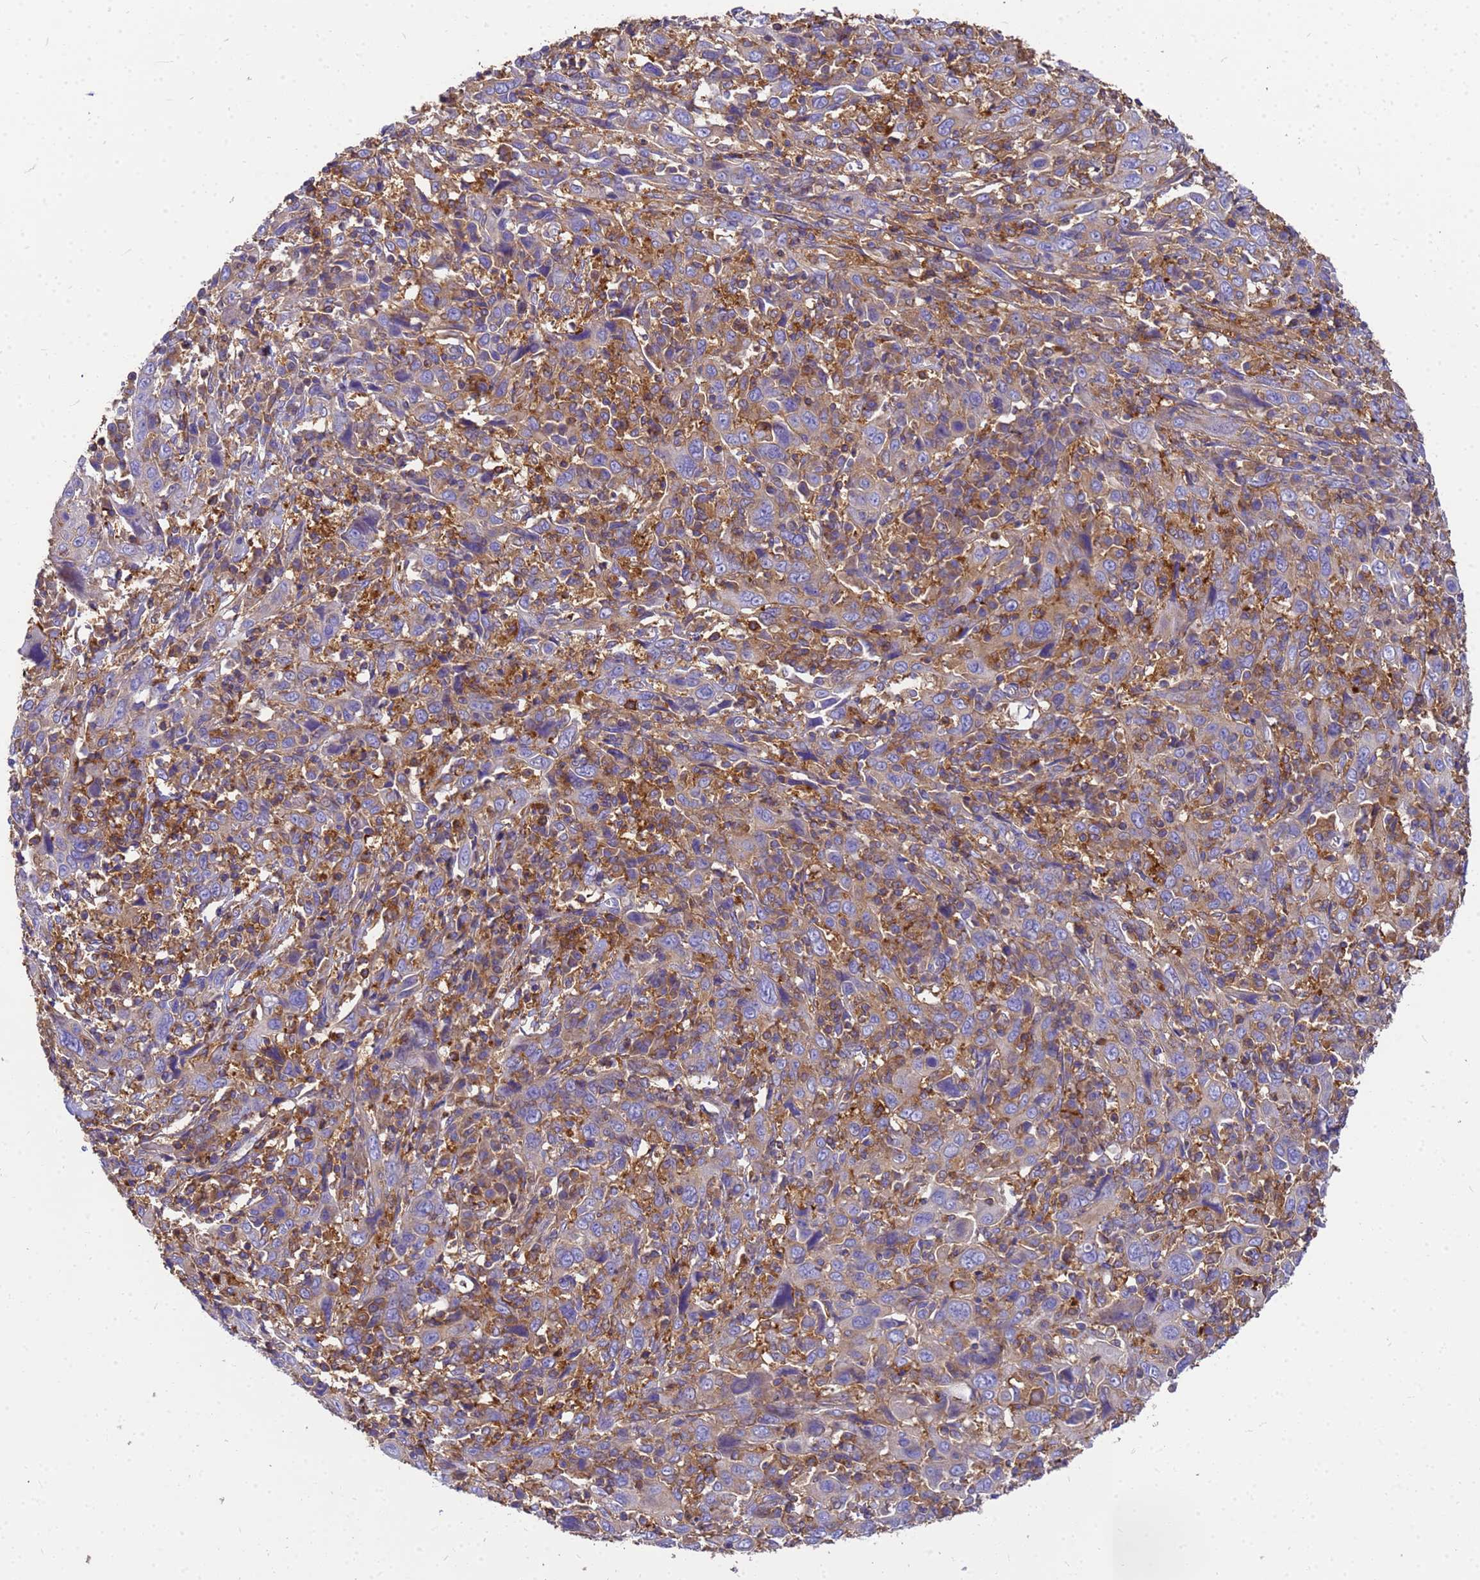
{"staining": {"intensity": "weak", "quantity": "<25%", "location": "cytoplasmic/membranous"}, "tissue": "cervical cancer", "cell_type": "Tumor cells", "image_type": "cancer", "snomed": [{"axis": "morphology", "description": "Squamous cell carcinoma, NOS"}, {"axis": "topography", "description": "Cervix"}], "caption": "This is an IHC photomicrograph of cervical cancer. There is no positivity in tumor cells.", "gene": "ZNF235", "patient": {"sex": "female", "age": 46}}